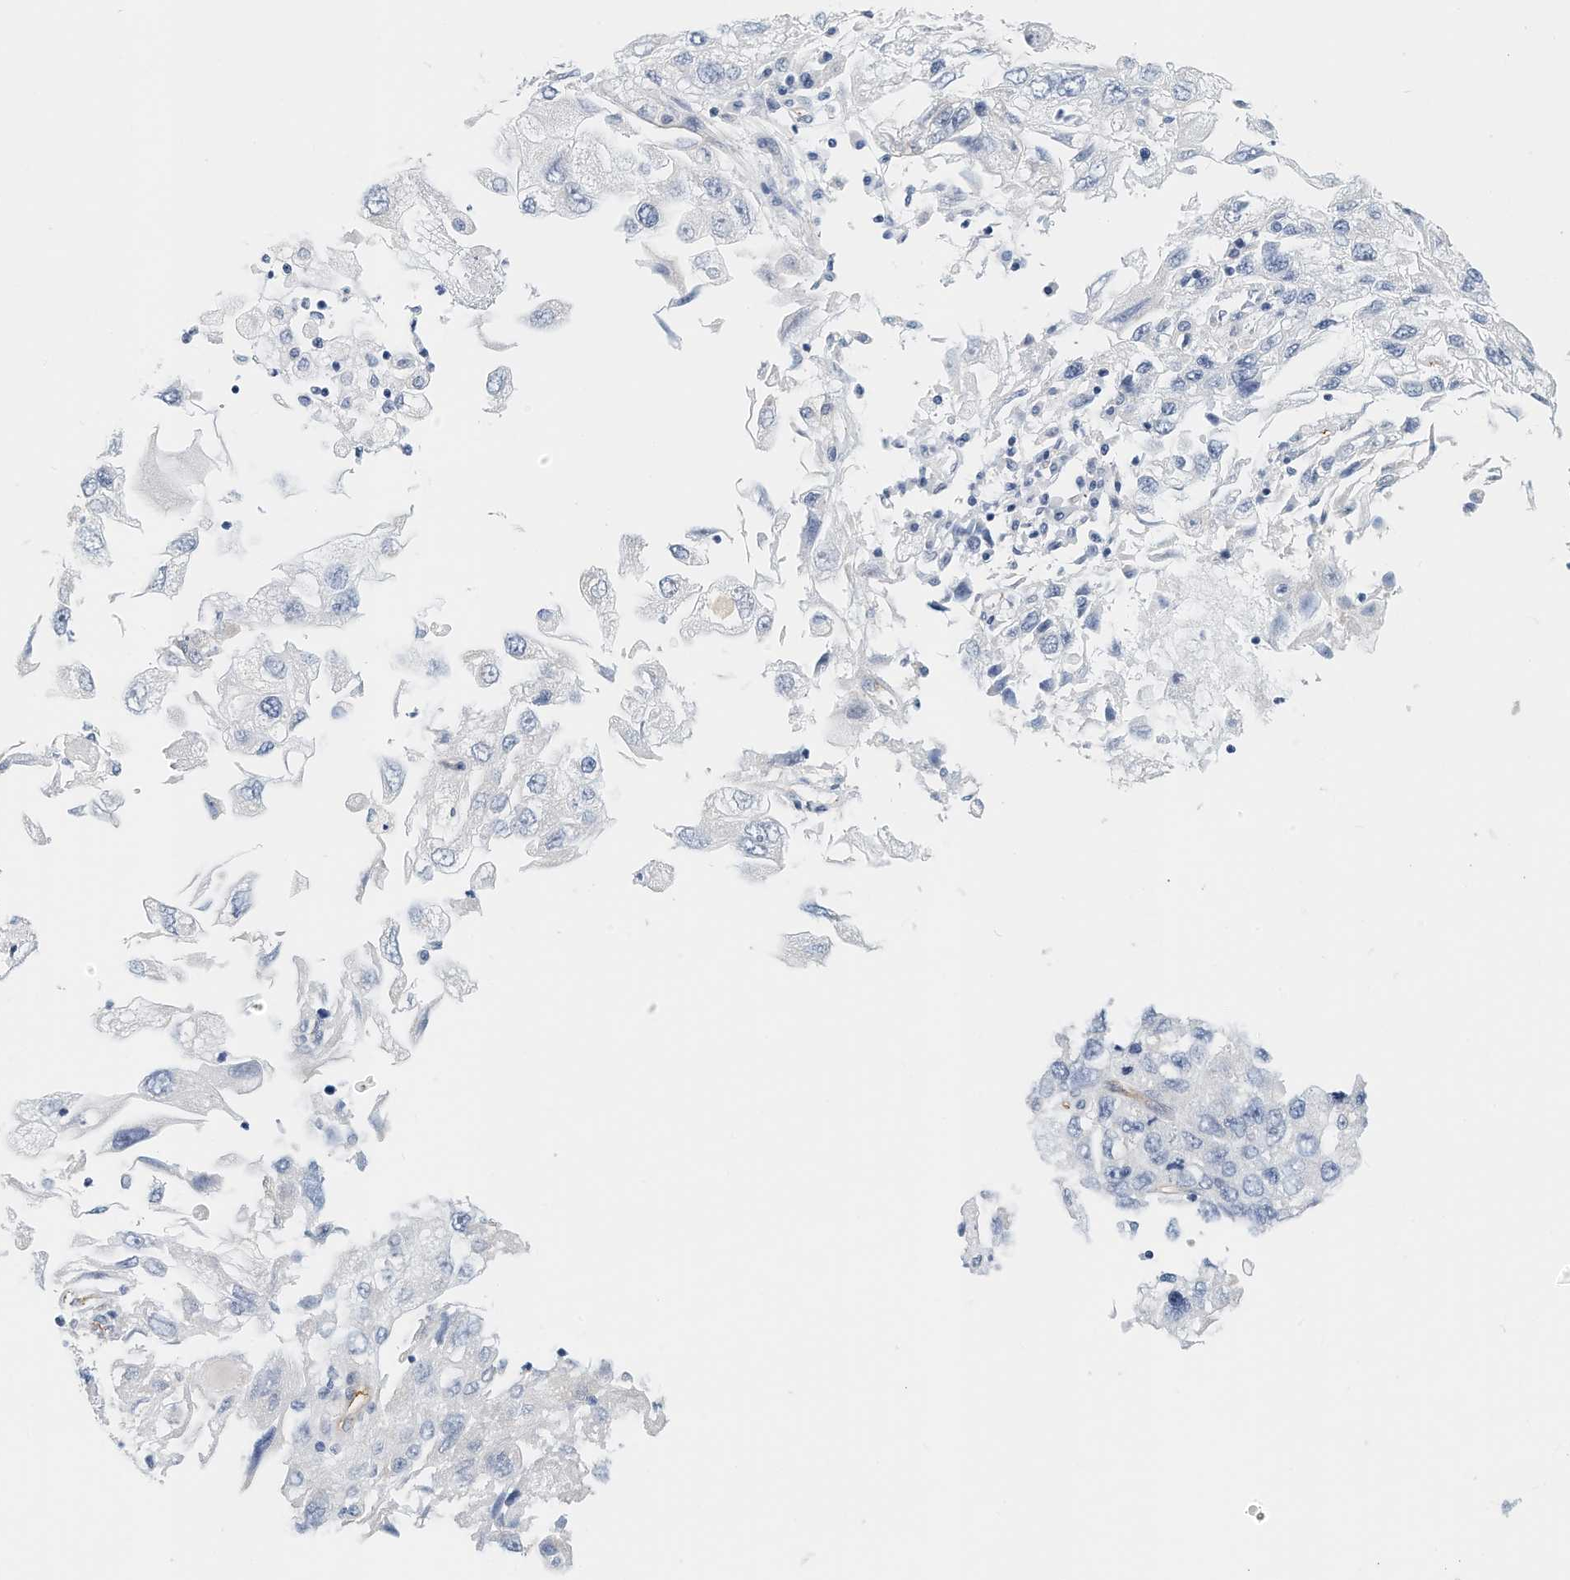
{"staining": {"intensity": "negative", "quantity": "none", "location": "none"}, "tissue": "endometrial cancer", "cell_type": "Tumor cells", "image_type": "cancer", "snomed": [{"axis": "morphology", "description": "Adenocarcinoma, NOS"}, {"axis": "topography", "description": "Endometrium"}], "caption": "High magnification brightfield microscopy of endometrial cancer stained with DAB (brown) and counterstained with hematoxylin (blue): tumor cells show no significant staining.", "gene": "ARHGAP28", "patient": {"sex": "female", "age": 49}}